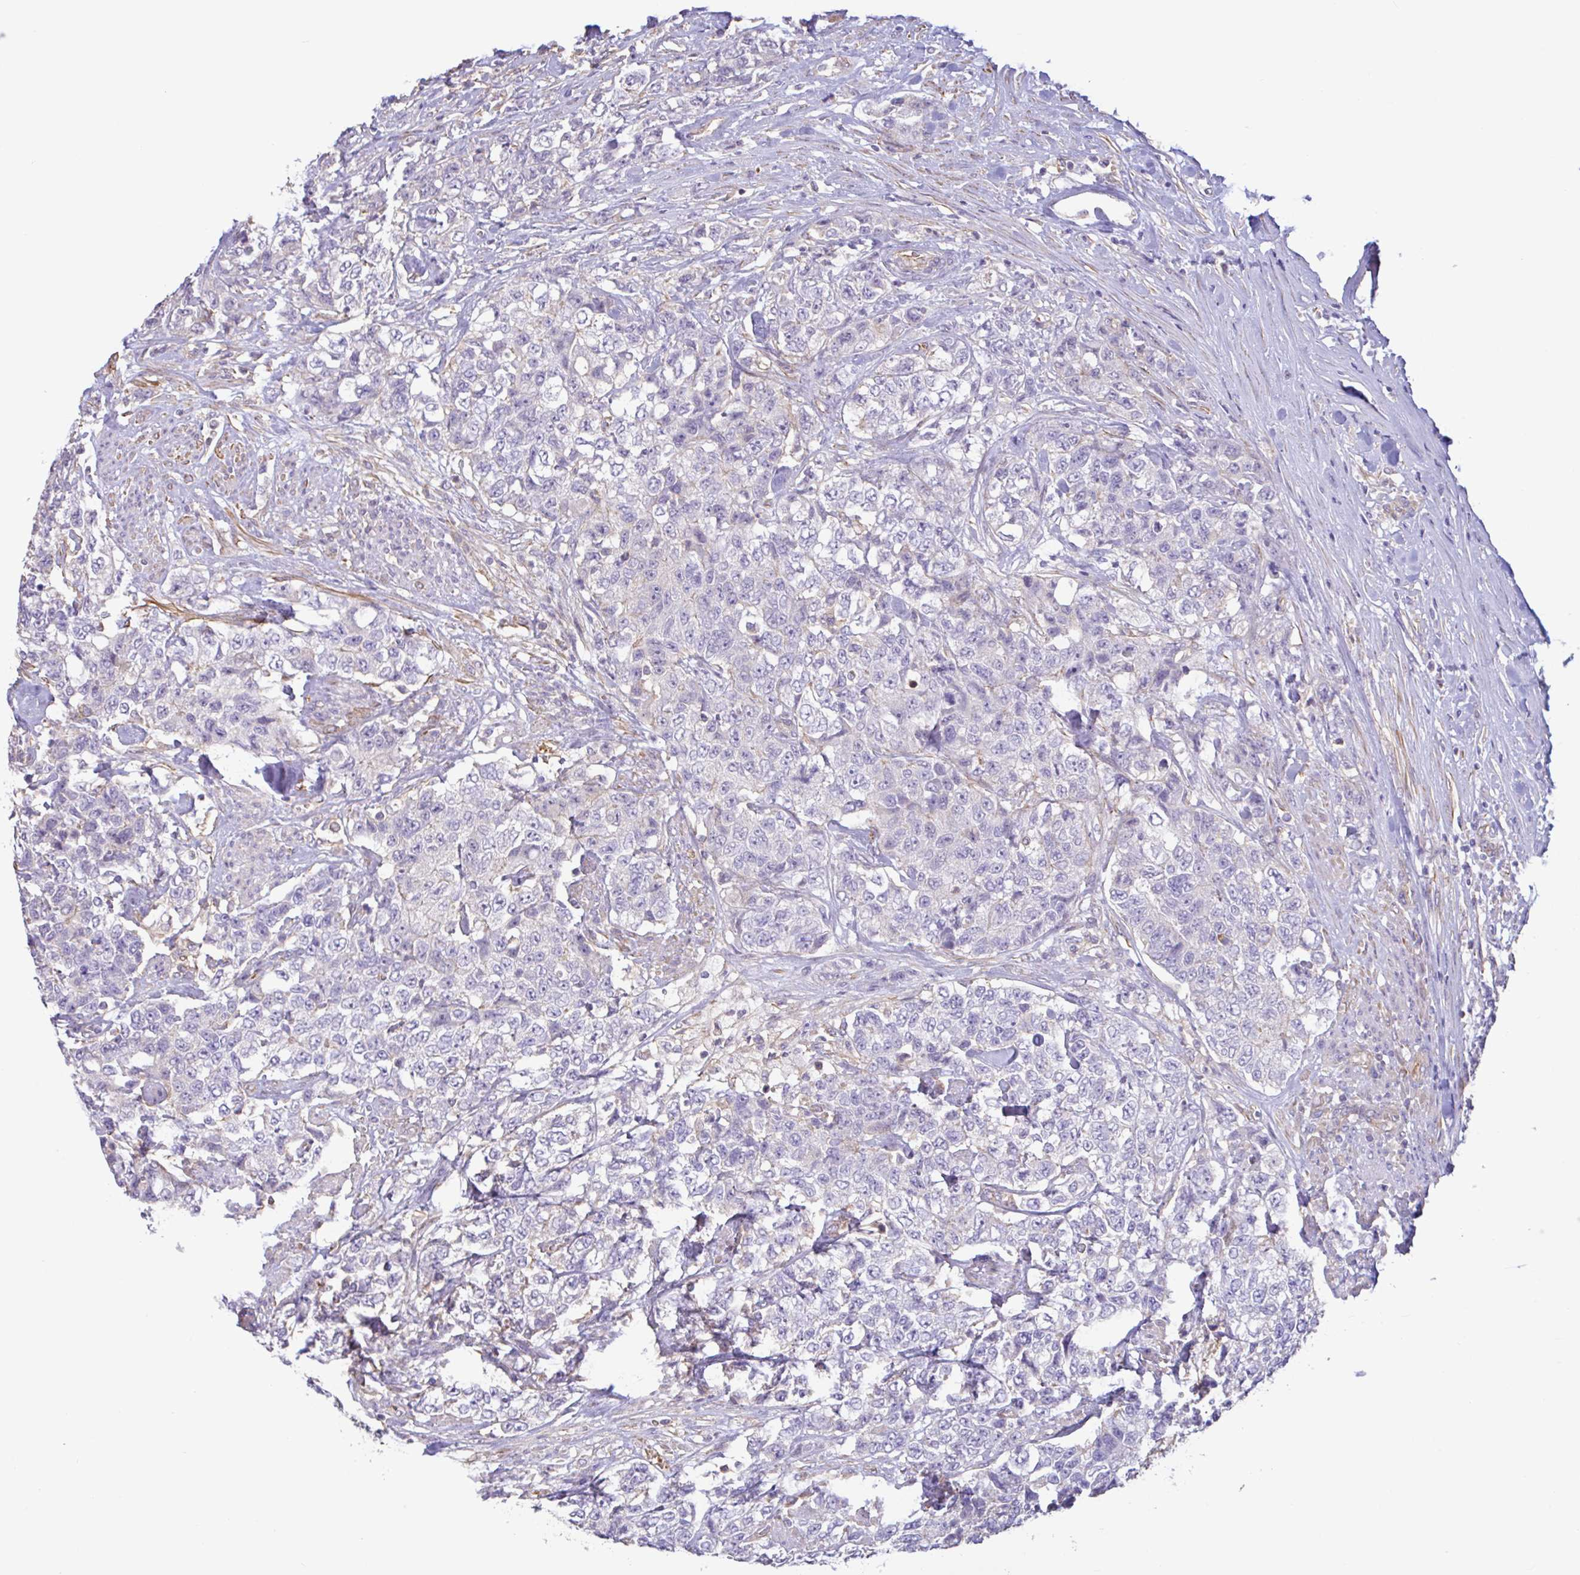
{"staining": {"intensity": "negative", "quantity": "none", "location": "none"}, "tissue": "urothelial cancer", "cell_type": "Tumor cells", "image_type": "cancer", "snomed": [{"axis": "morphology", "description": "Urothelial carcinoma, High grade"}, {"axis": "topography", "description": "Urinary bladder"}], "caption": "High-grade urothelial carcinoma stained for a protein using IHC demonstrates no expression tumor cells.", "gene": "PLCD4", "patient": {"sex": "female", "age": 78}}